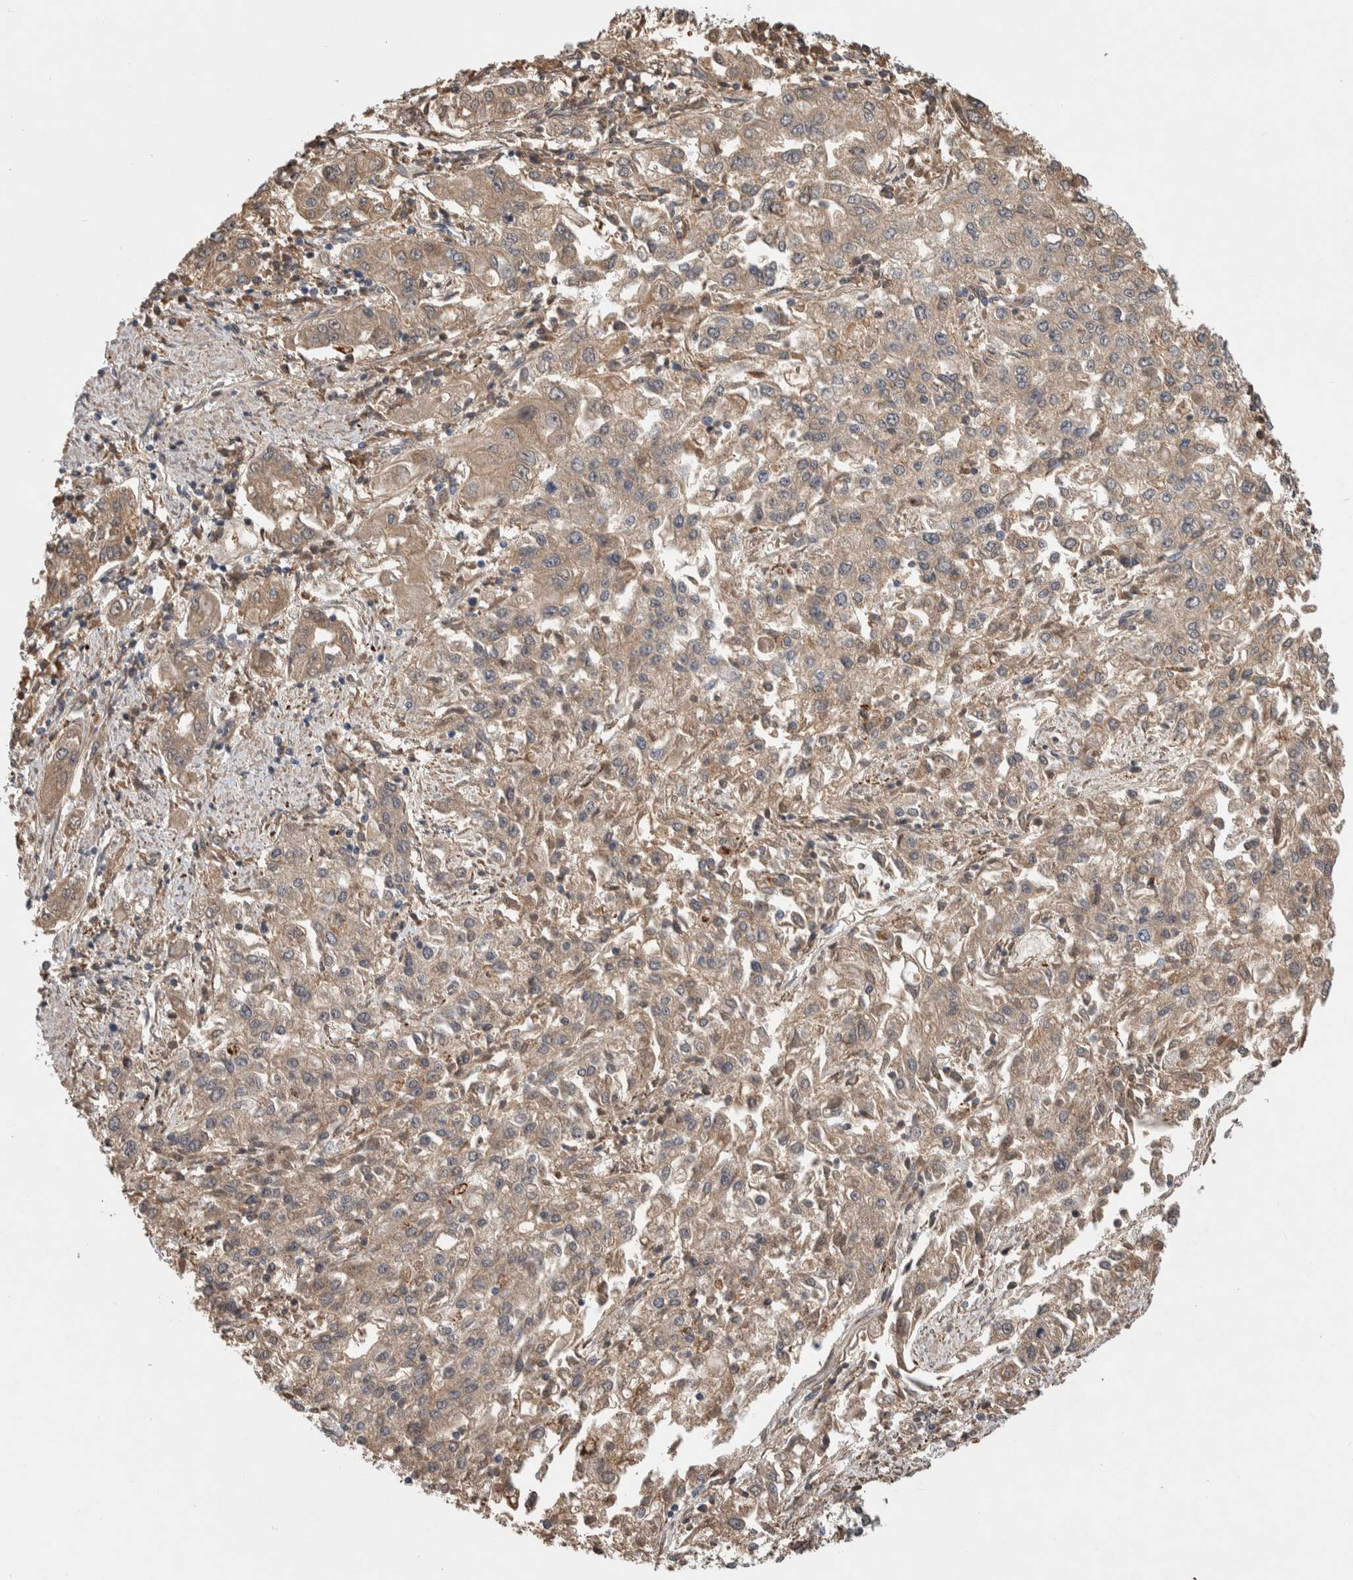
{"staining": {"intensity": "weak", "quantity": "25%-75%", "location": "cytoplasmic/membranous"}, "tissue": "endometrial cancer", "cell_type": "Tumor cells", "image_type": "cancer", "snomed": [{"axis": "morphology", "description": "Adenocarcinoma, NOS"}, {"axis": "topography", "description": "Endometrium"}], "caption": "Brown immunohistochemical staining in human endometrial cancer shows weak cytoplasmic/membranous expression in about 25%-75% of tumor cells.", "gene": "CHRM3", "patient": {"sex": "female", "age": 49}}